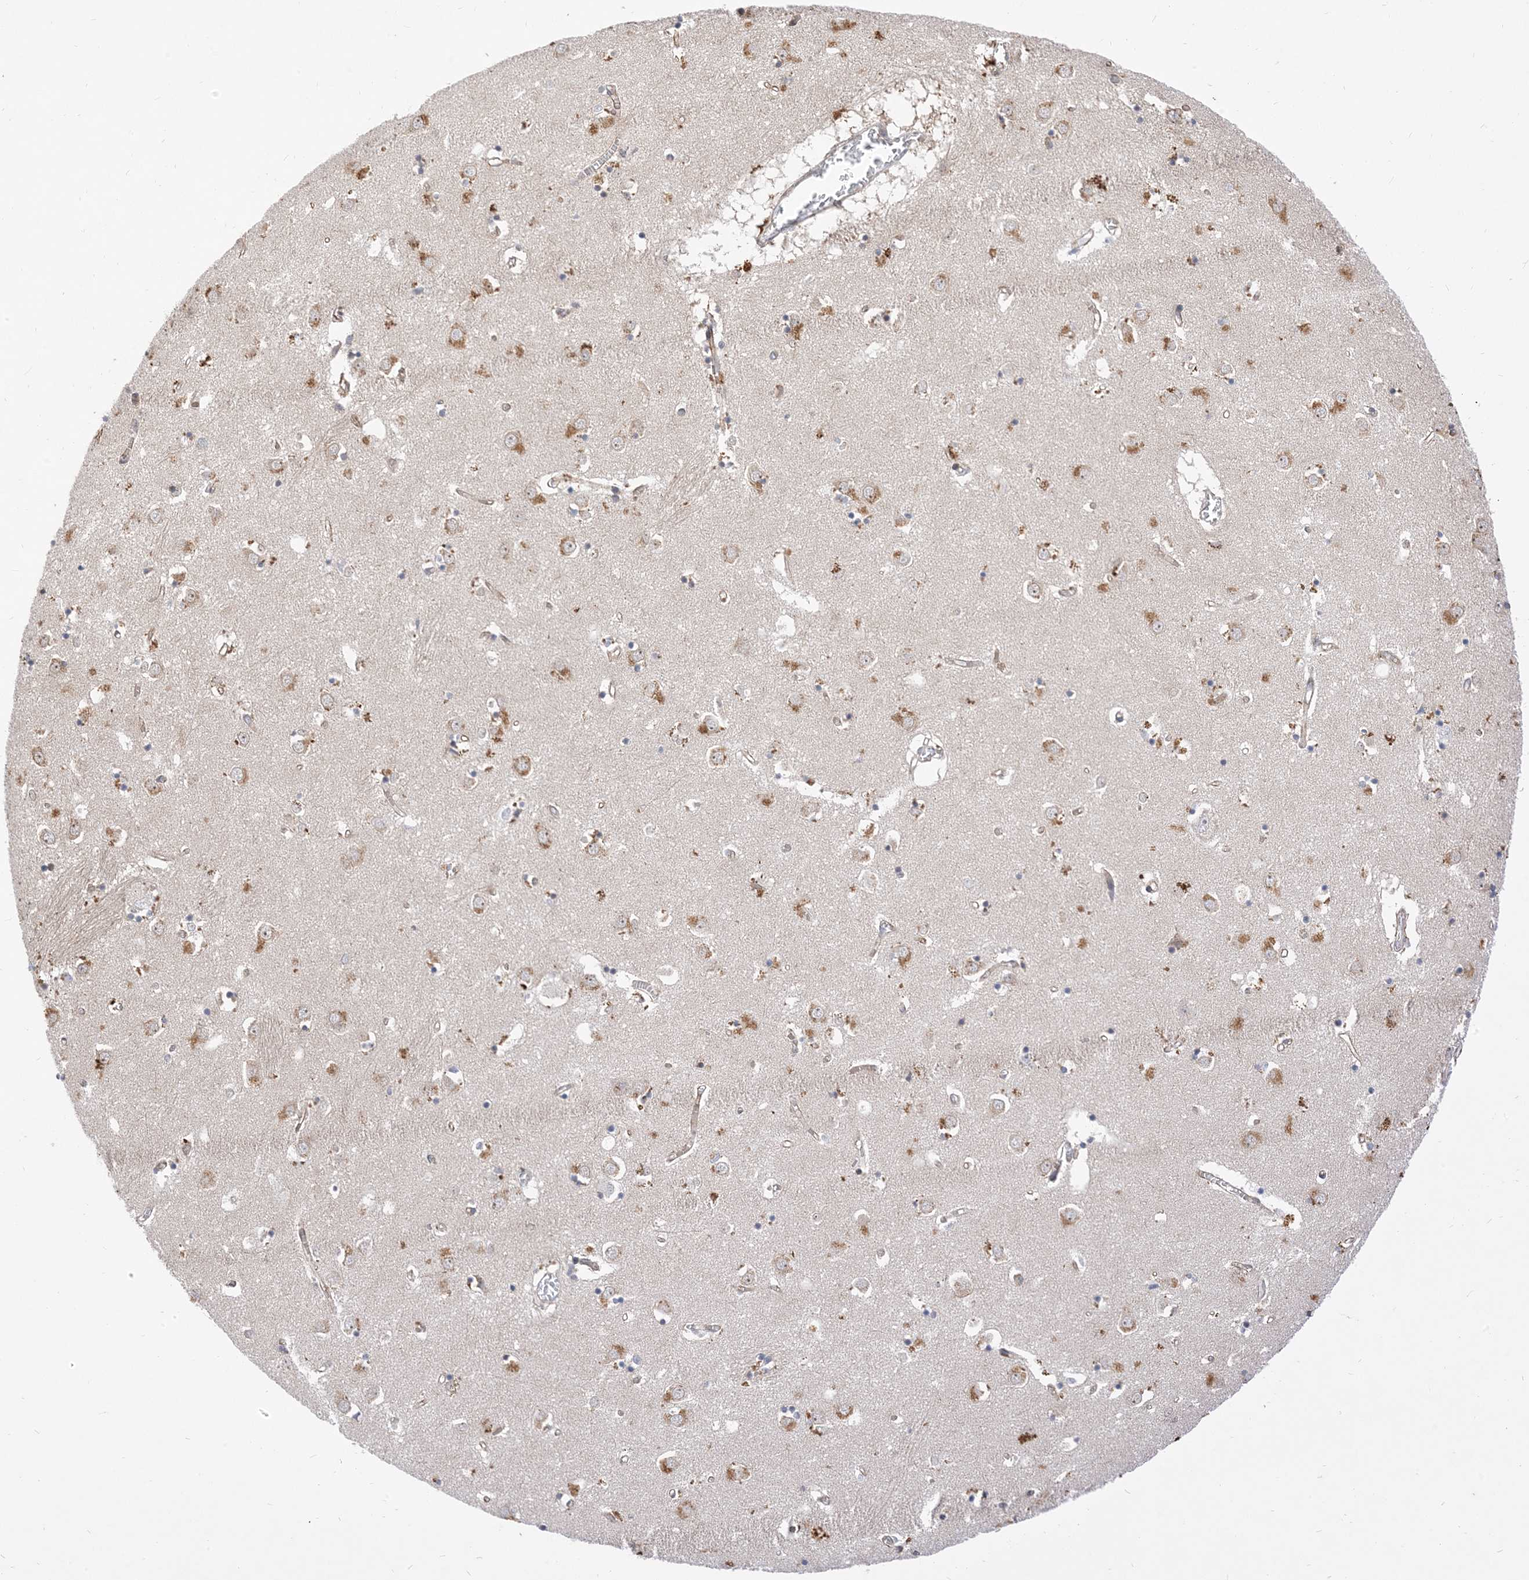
{"staining": {"intensity": "weak", "quantity": "<25%", "location": "cytoplasmic/membranous"}, "tissue": "caudate", "cell_type": "Glial cells", "image_type": "normal", "snomed": [{"axis": "morphology", "description": "Normal tissue, NOS"}, {"axis": "topography", "description": "Lateral ventricle wall"}], "caption": "Immunohistochemistry (IHC) of unremarkable caudate shows no staining in glial cells. Brightfield microscopy of immunohistochemistry stained with DAB (3,3'-diaminobenzidine) (brown) and hematoxylin (blue), captured at high magnification.", "gene": "TYSND1", "patient": {"sex": "male", "age": 70}}